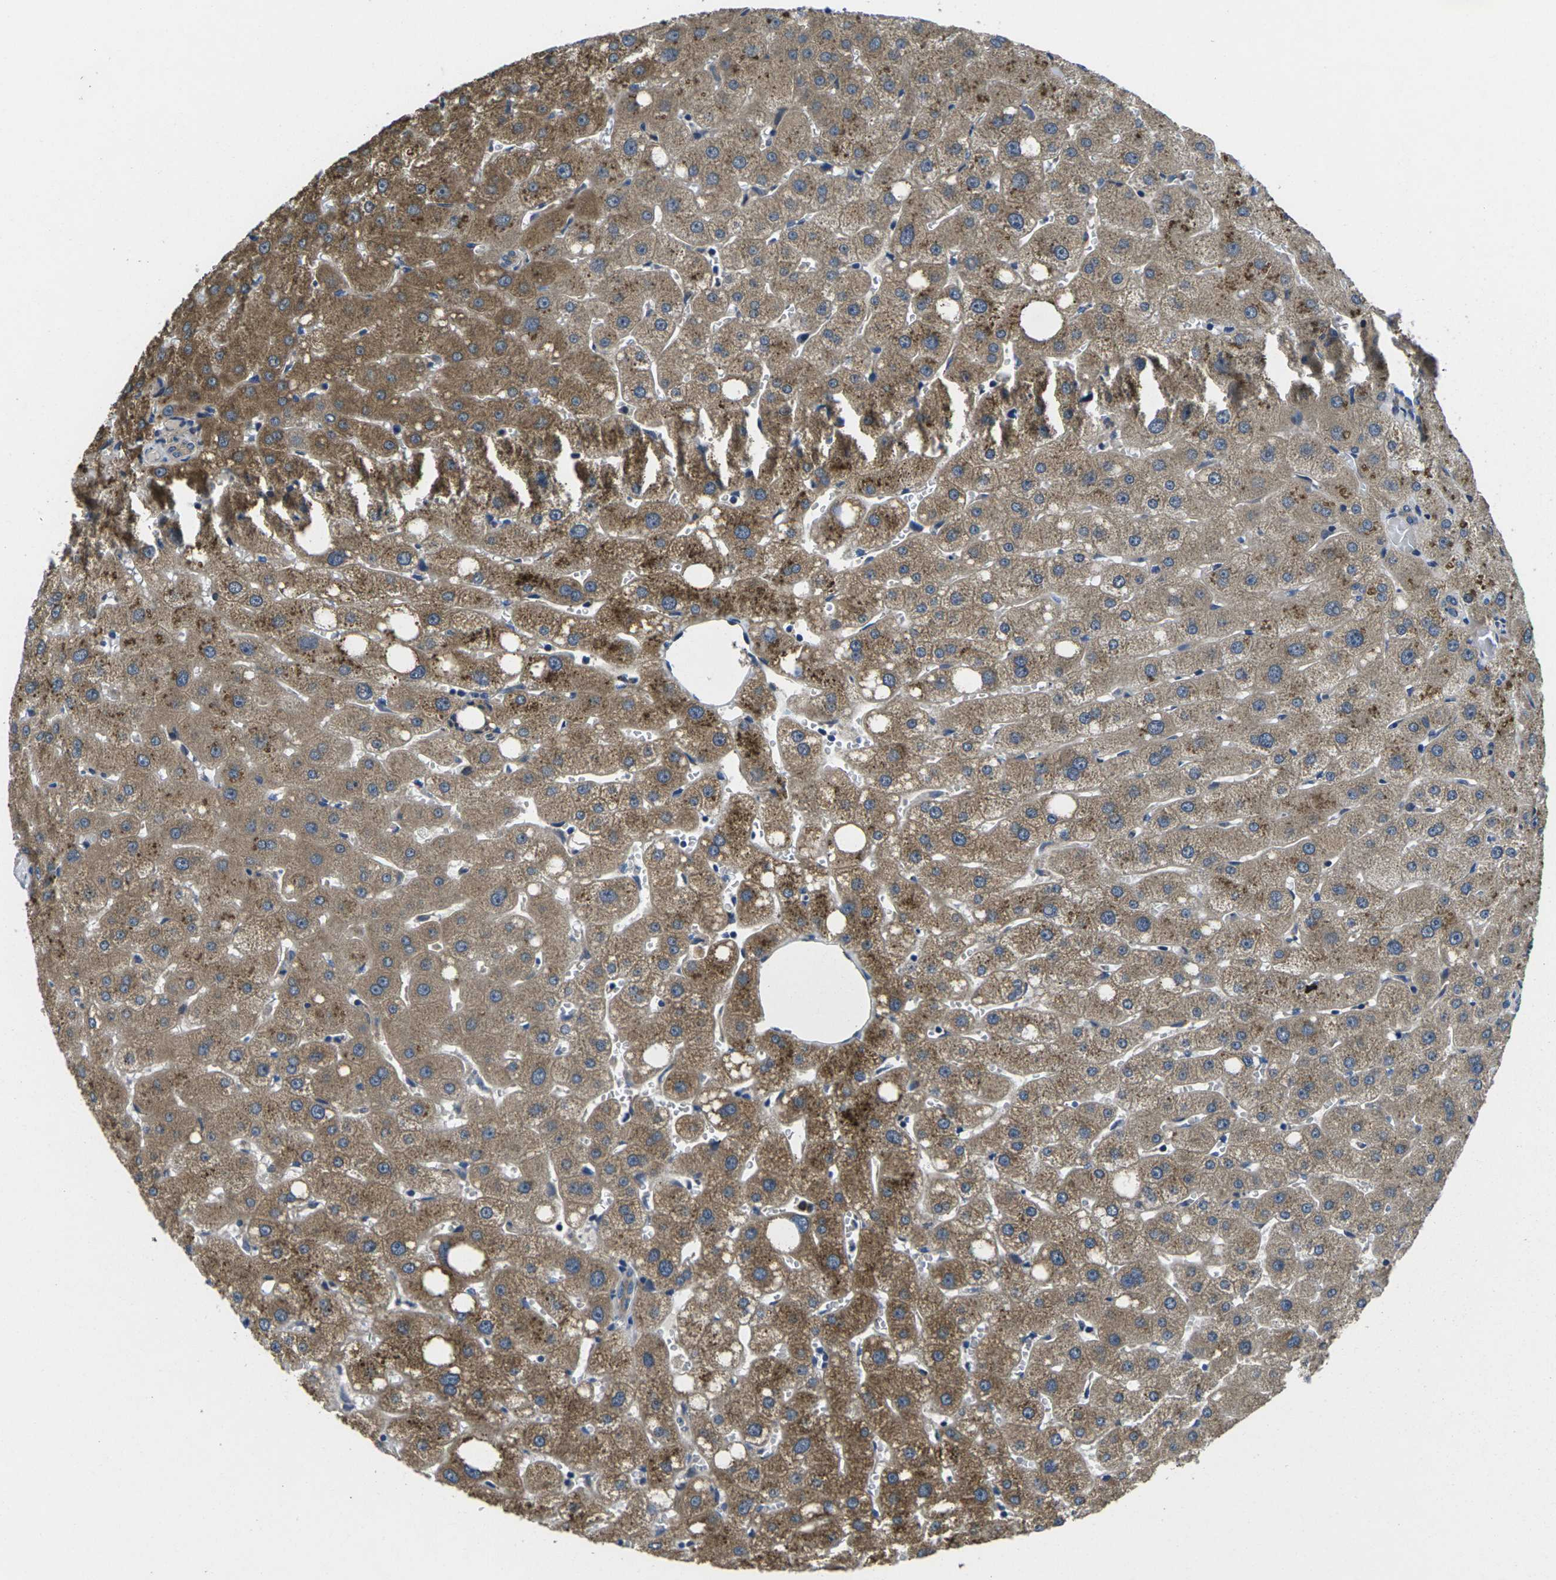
{"staining": {"intensity": "moderate", "quantity": ">75%", "location": "cytoplasmic/membranous"}, "tissue": "liver", "cell_type": "Hepatocytes", "image_type": "normal", "snomed": [{"axis": "morphology", "description": "Normal tissue, NOS"}, {"axis": "topography", "description": "Liver"}], "caption": "DAB (3,3'-diaminobenzidine) immunohistochemical staining of normal human liver shows moderate cytoplasmic/membranous protein positivity in about >75% of hepatocytes.", "gene": "PLCE1", "patient": {"sex": "male", "age": 73}}